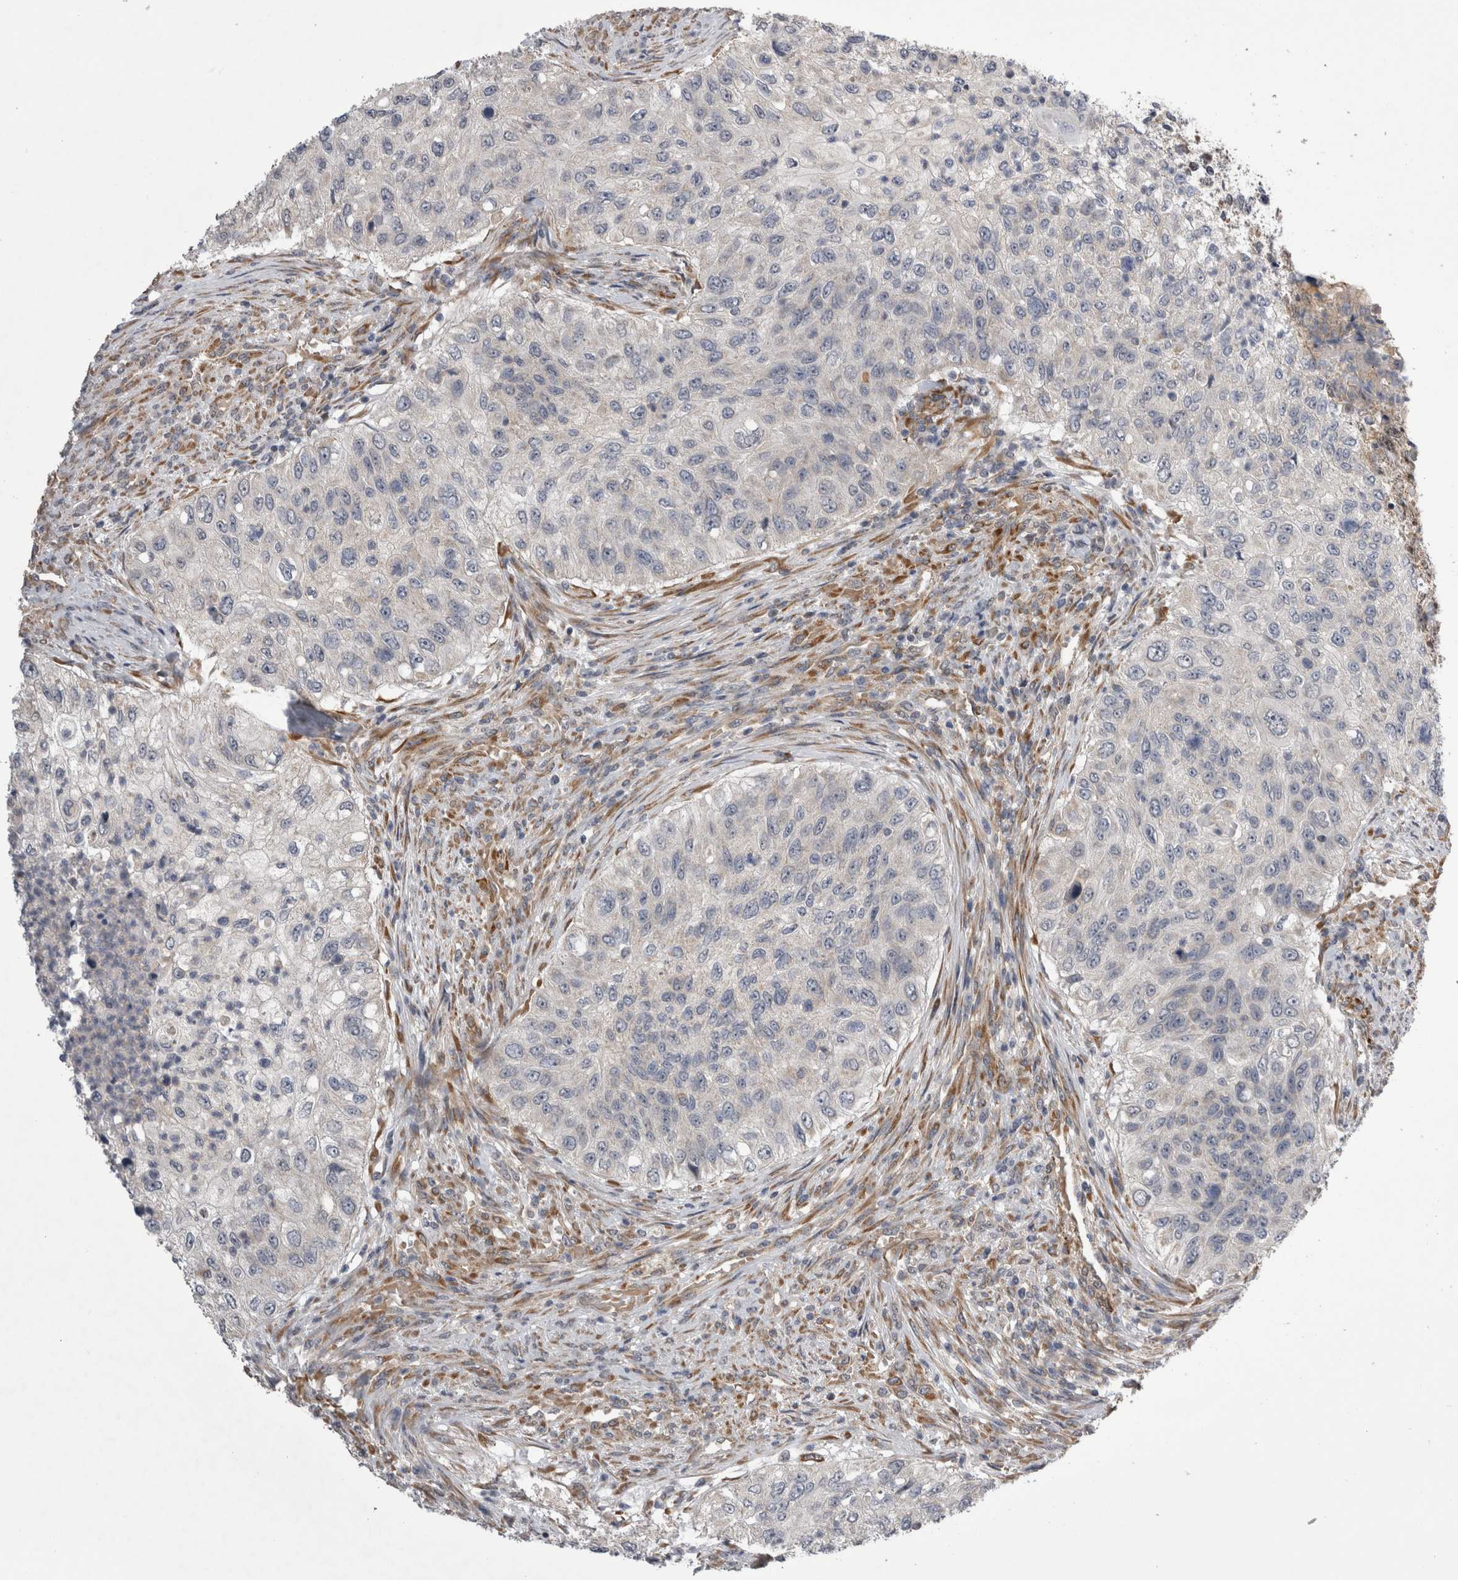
{"staining": {"intensity": "negative", "quantity": "none", "location": "none"}, "tissue": "urothelial cancer", "cell_type": "Tumor cells", "image_type": "cancer", "snomed": [{"axis": "morphology", "description": "Urothelial carcinoma, High grade"}, {"axis": "topography", "description": "Urinary bladder"}], "caption": "Tumor cells are negative for brown protein staining in urothelial cancer.", "gene": "ARHGAP29", "patient": {"sex": "female", "age": 60}}